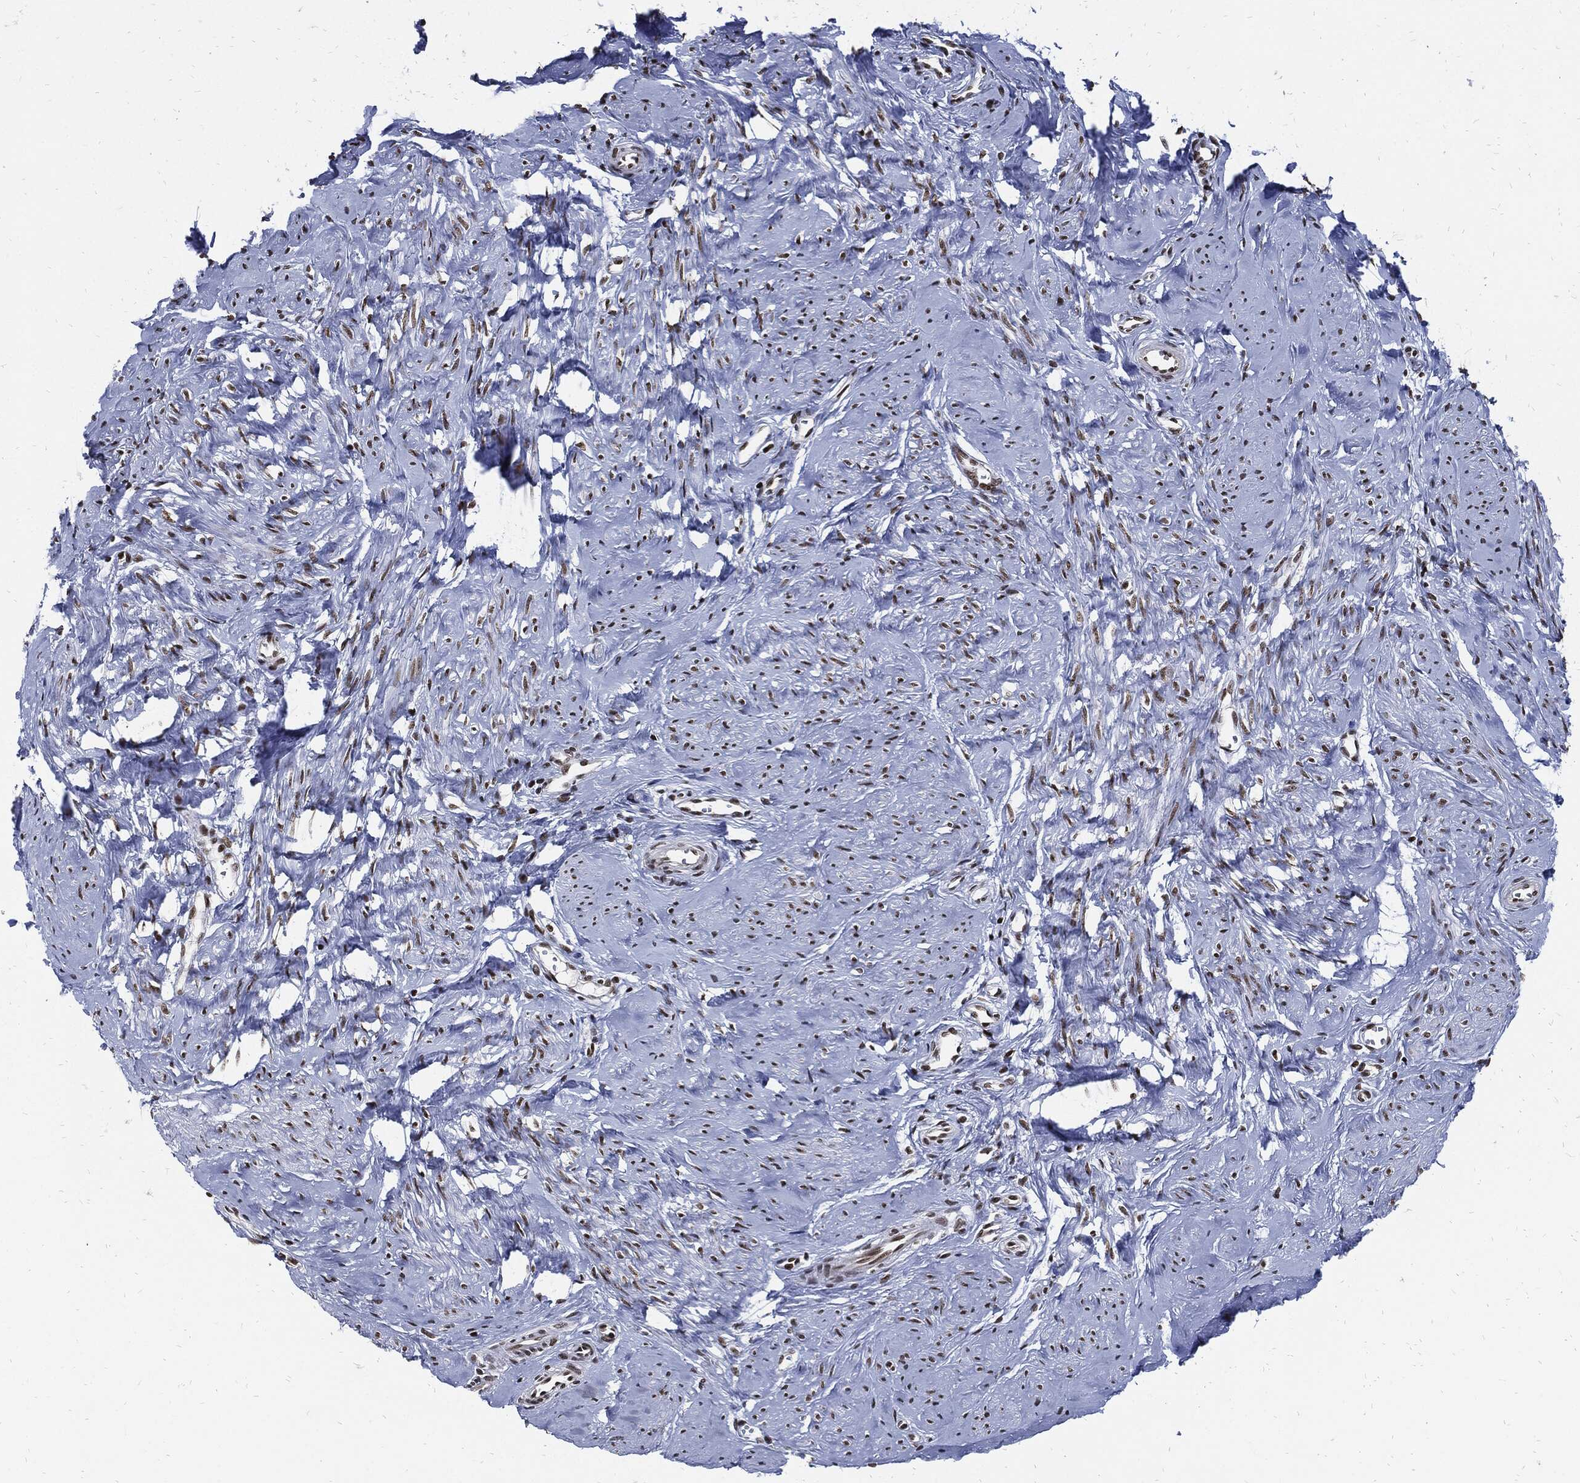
{"staining": {"intensity": "strong", "quantity": ">75%", "location": "nuclear"}, "tissue": "smooth muscle", "cell_type": "Smooth muscle cells", "image_type": "normal", "snomed": [{"axis": "morphology", "description": "Normal tissue, NOS"}, {"axis": "topography", "description": "Smooth muscle"}], "caption": "Immunohistochemical staining of unremarkable smooth muscle reveals high levels of strong nuclear expression in about >75% of smooth muscle cells.", "gene": "TERF2", "patient": {"sex": "female", "age": 48}}